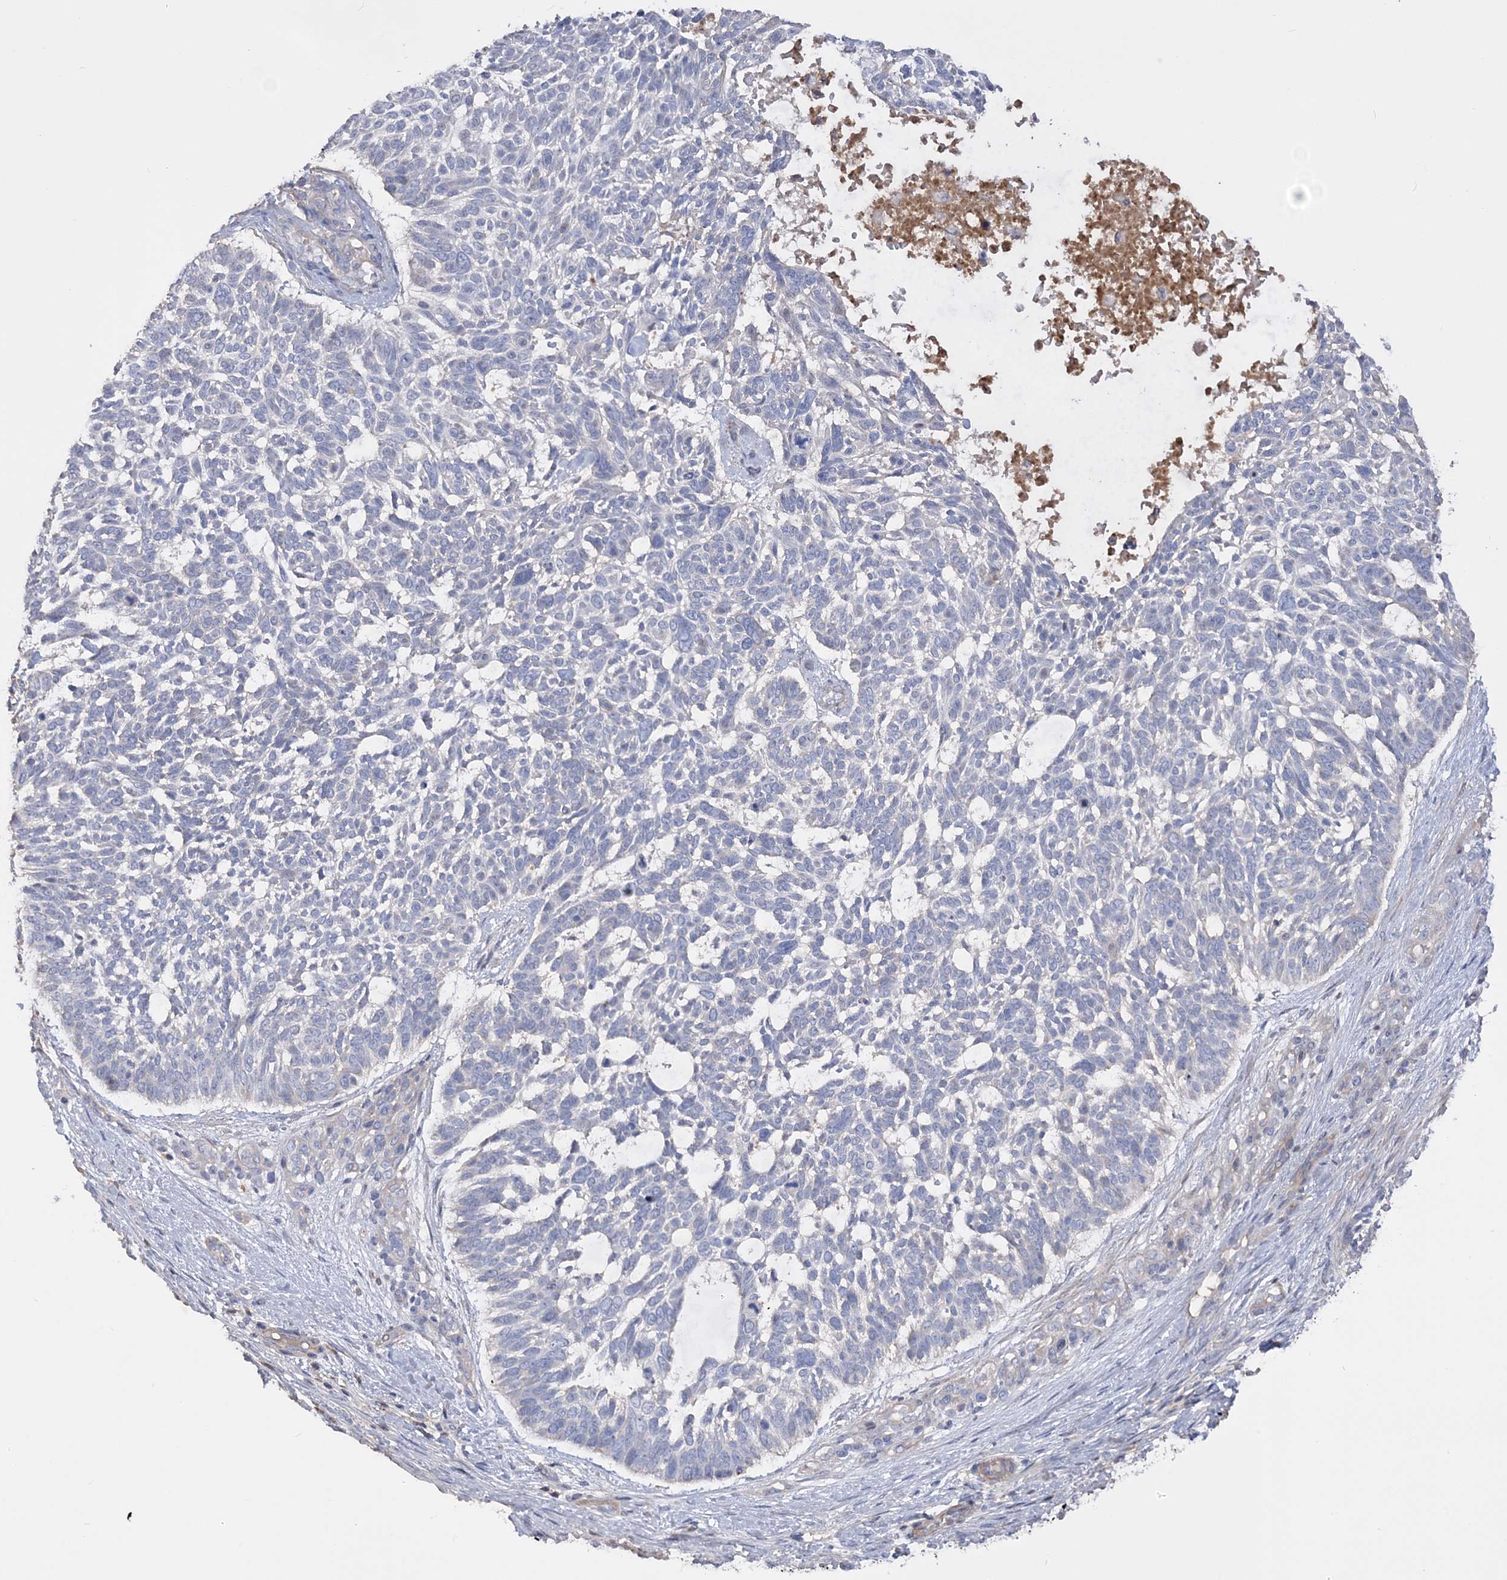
{"staining": {"intensity": "negative", "quantity": "none", "location": "none"}, "tissue": "skin cancer", "cell_type": "Tumor cells", "image_type": "cancer", "snomed": [{"axis": "morphology", "description": "Basal cell carcinoma"}, {"axis": "topography", "description": "Skin"}], "caption": "Skin basal cell carcinoma was stained to show a protein in brown. There is no significant staining in tumor cells.", "gene": "SLFN14", "patient": {"sex": "male", "age": 88}}